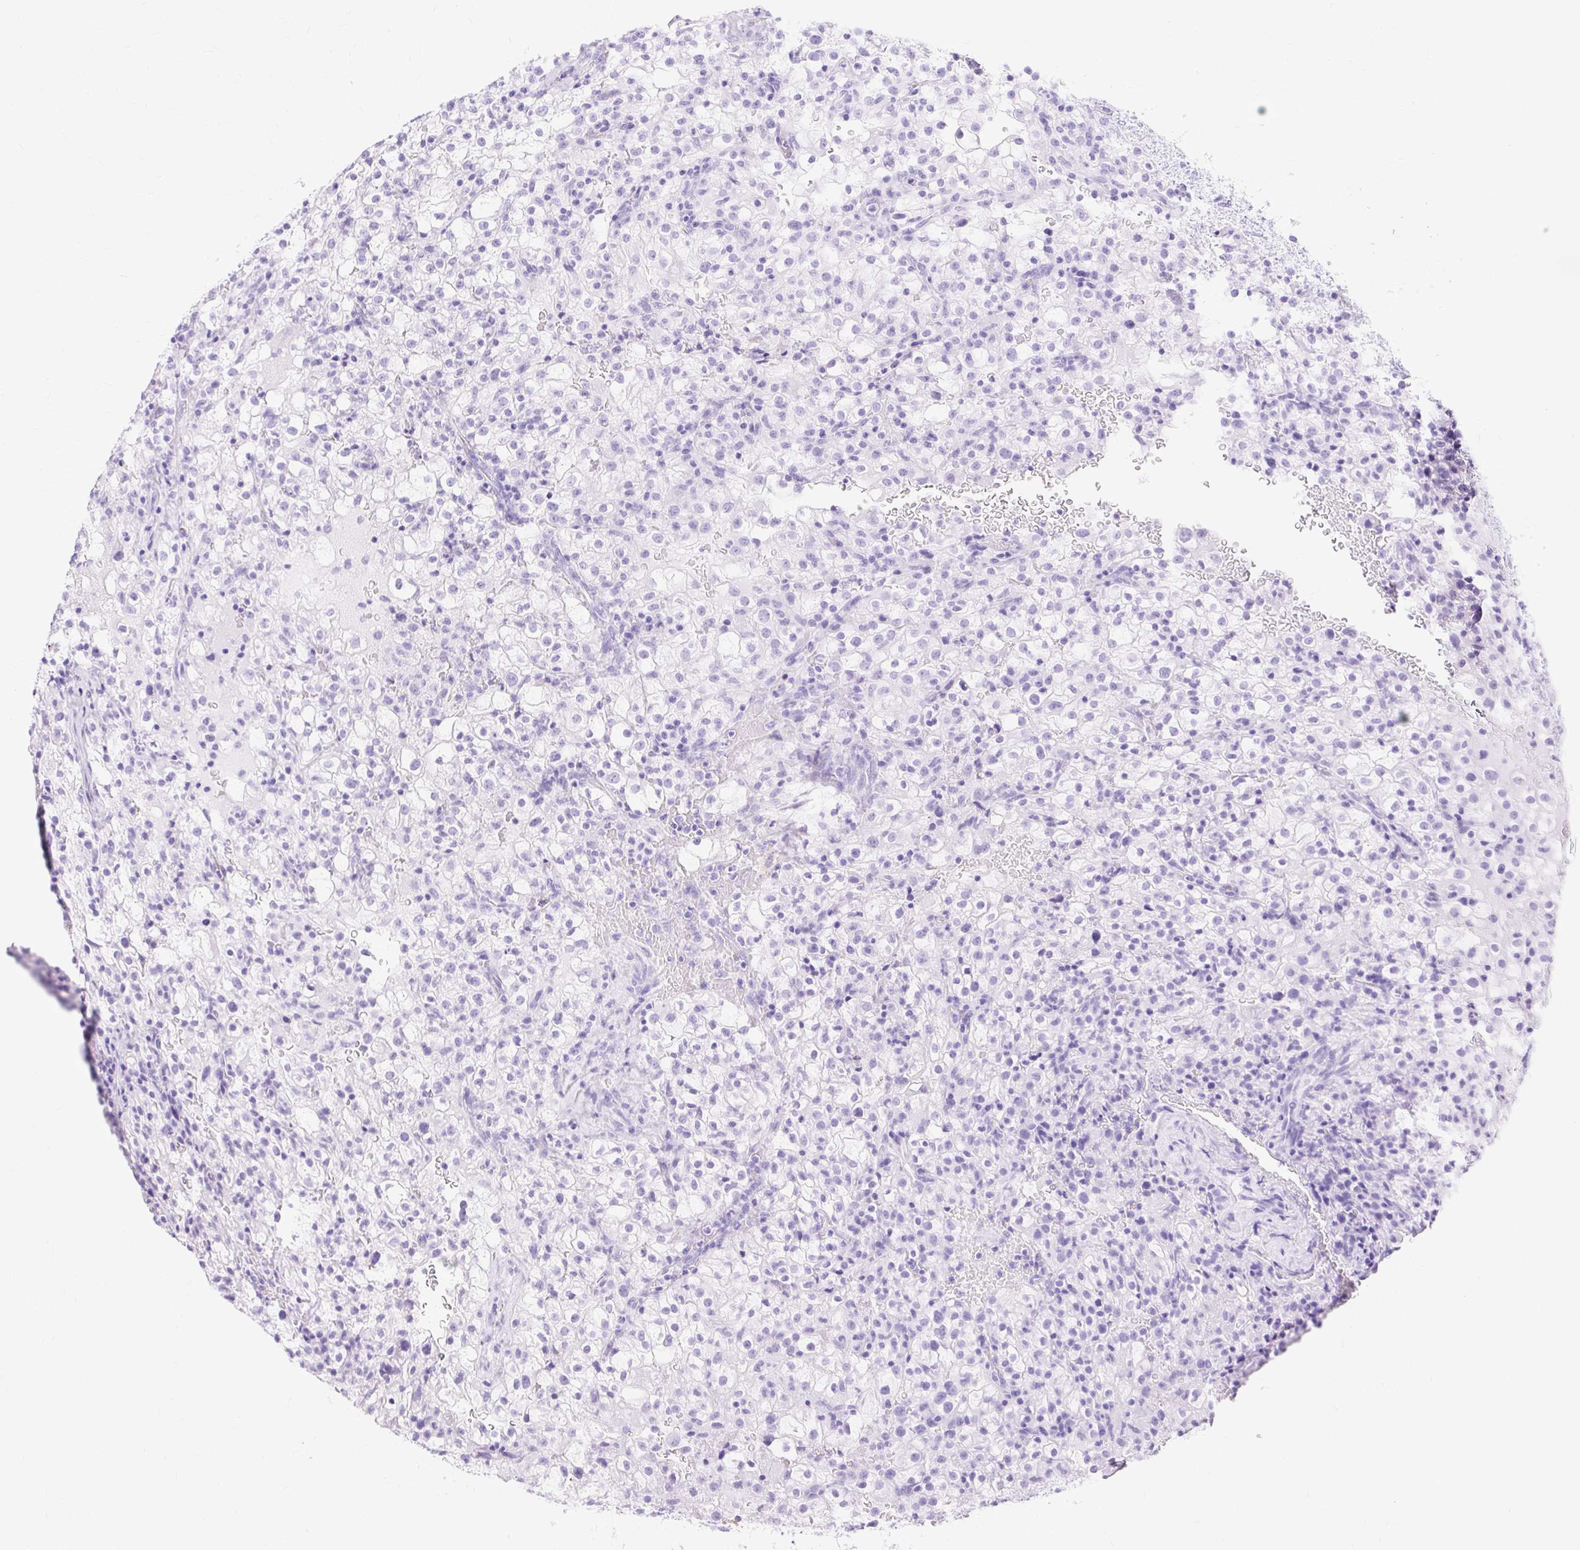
{"staining": {"intensity": "negative", "quantity": "none", "location": "none"}, "tissue": "renal cancer", "cell_type": "Tumor cells", "image_type": "cancer", "snomed": [{"axis": "morphology", "description": "Adenocarcinoma, NOS"}, {"axis": "topography", "description": "Kidney"}], "caption": "Photomicrograph shows no significant protein expression in tumor cells of renal cancer.", "gene": "MBP", "patient": {"sex": "female", "age": 74}}